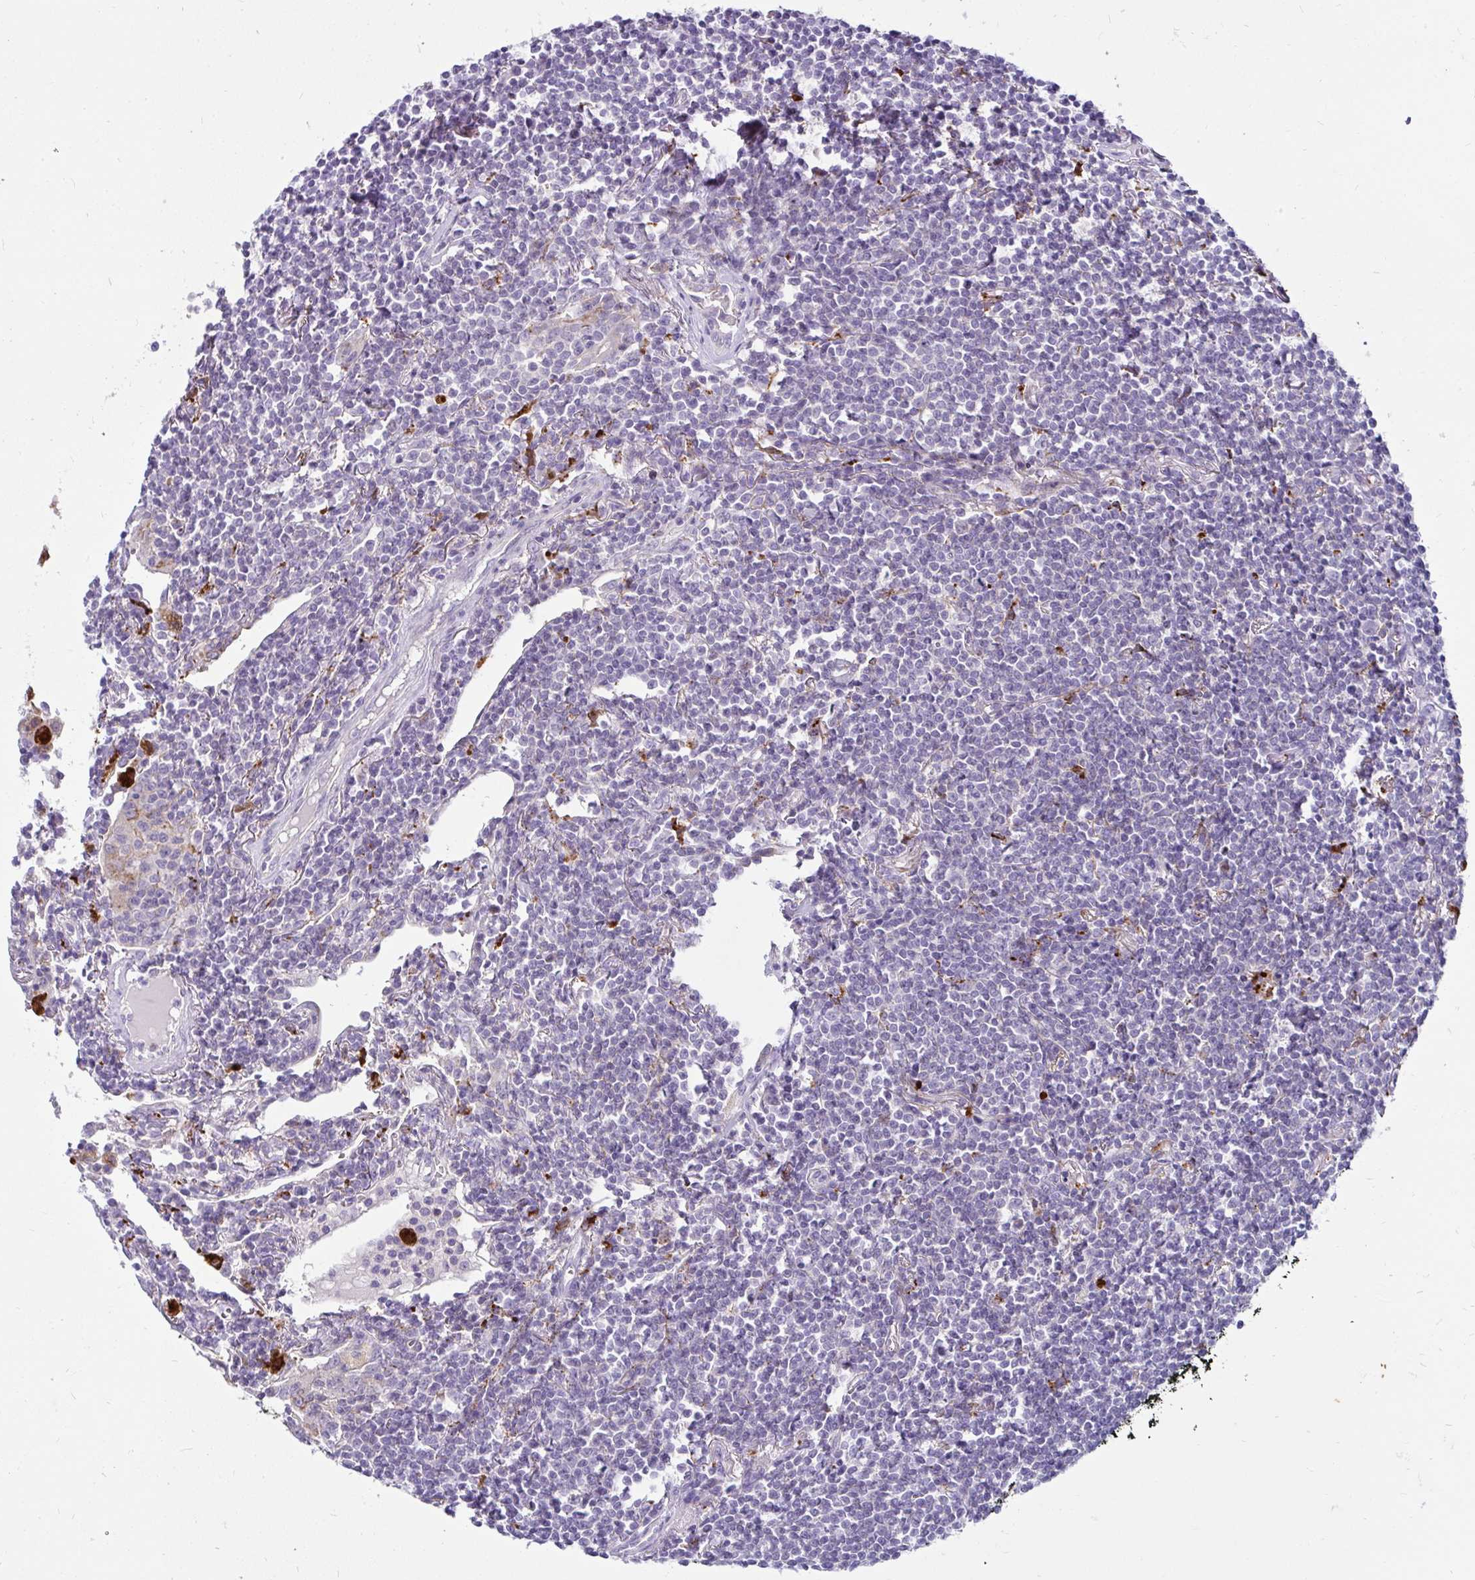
{"staining": {"intensity": "negative", "quantity": "none", "location": "none"}, "tissue": "lymphoma", "cell_type": "Tumor cells", "image_type": "cancer", "snomed": [{"axis": "morphology", "description": "Malignant lymphoma, non-Hodgkin's type, Low grade"}, {"axis": "topography", "description": "Lung"}], "caption": "Immunohistochemical staining of lymphoma shows no significant positivity in tumor cells.", "gene": "CTSZ", "patient": {"sex": "female", "age": 71}}